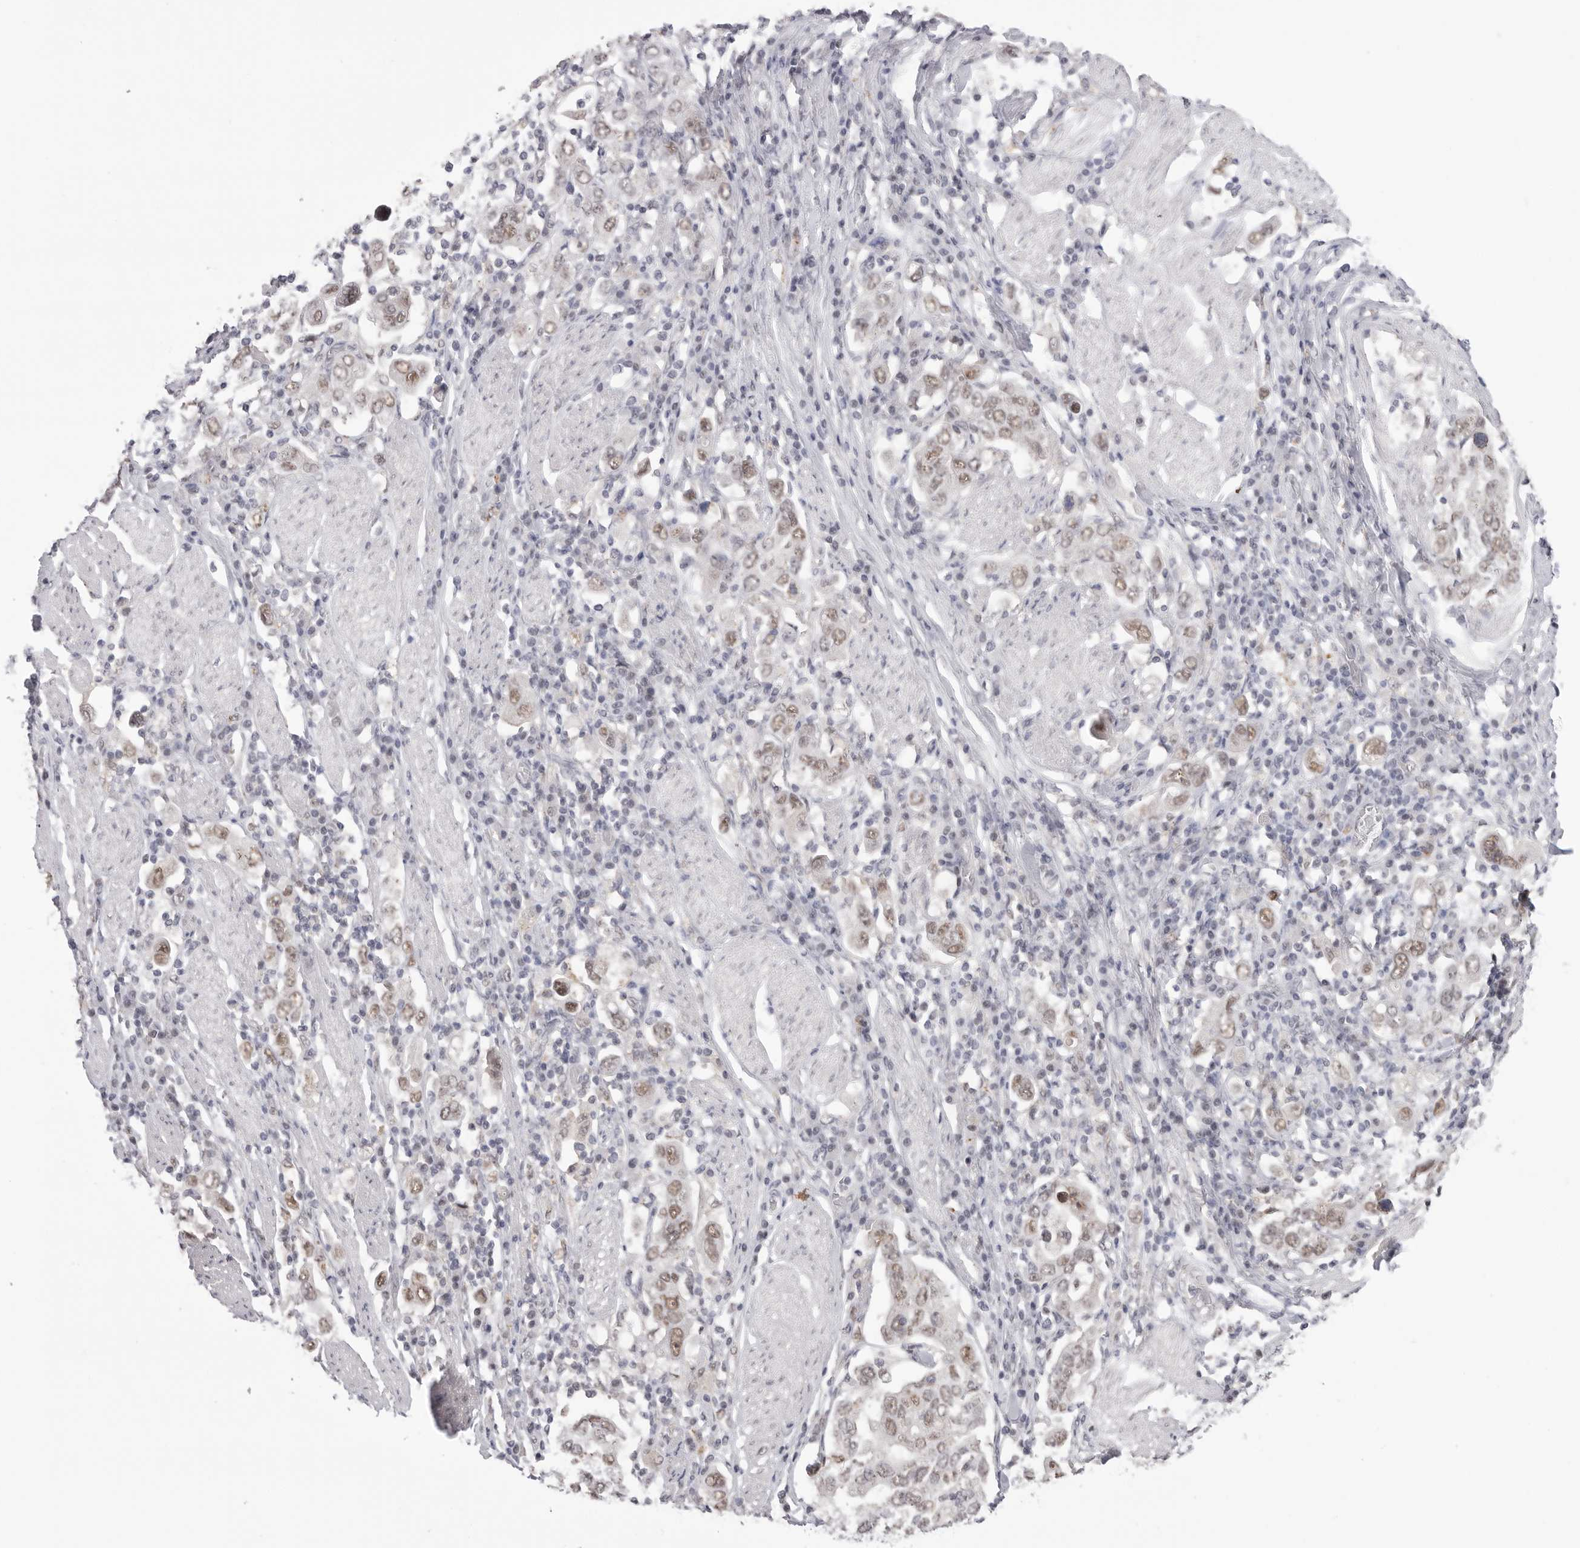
{"staining": {"intensity": "moderate", "quantity": "25%-75%", "location": "nuclear"}, "tissue": "stomach cancer", "cell_type": "Tumor cells", "image_type": "cancer", "snomed": [{"axis": "morphology", "description": "Adenocarcinoma, NOS"}, {"axis": "topography", "description": "Stomach, upper"}], "caption": "Brown immunohistochemical staining in stomach adenocarcinoma demonstrates moderate nuclear staining in about 25%-75% of tumor cells.", "gene": "BCLAF3", "patient": {"sex": "male", "age": 62}}